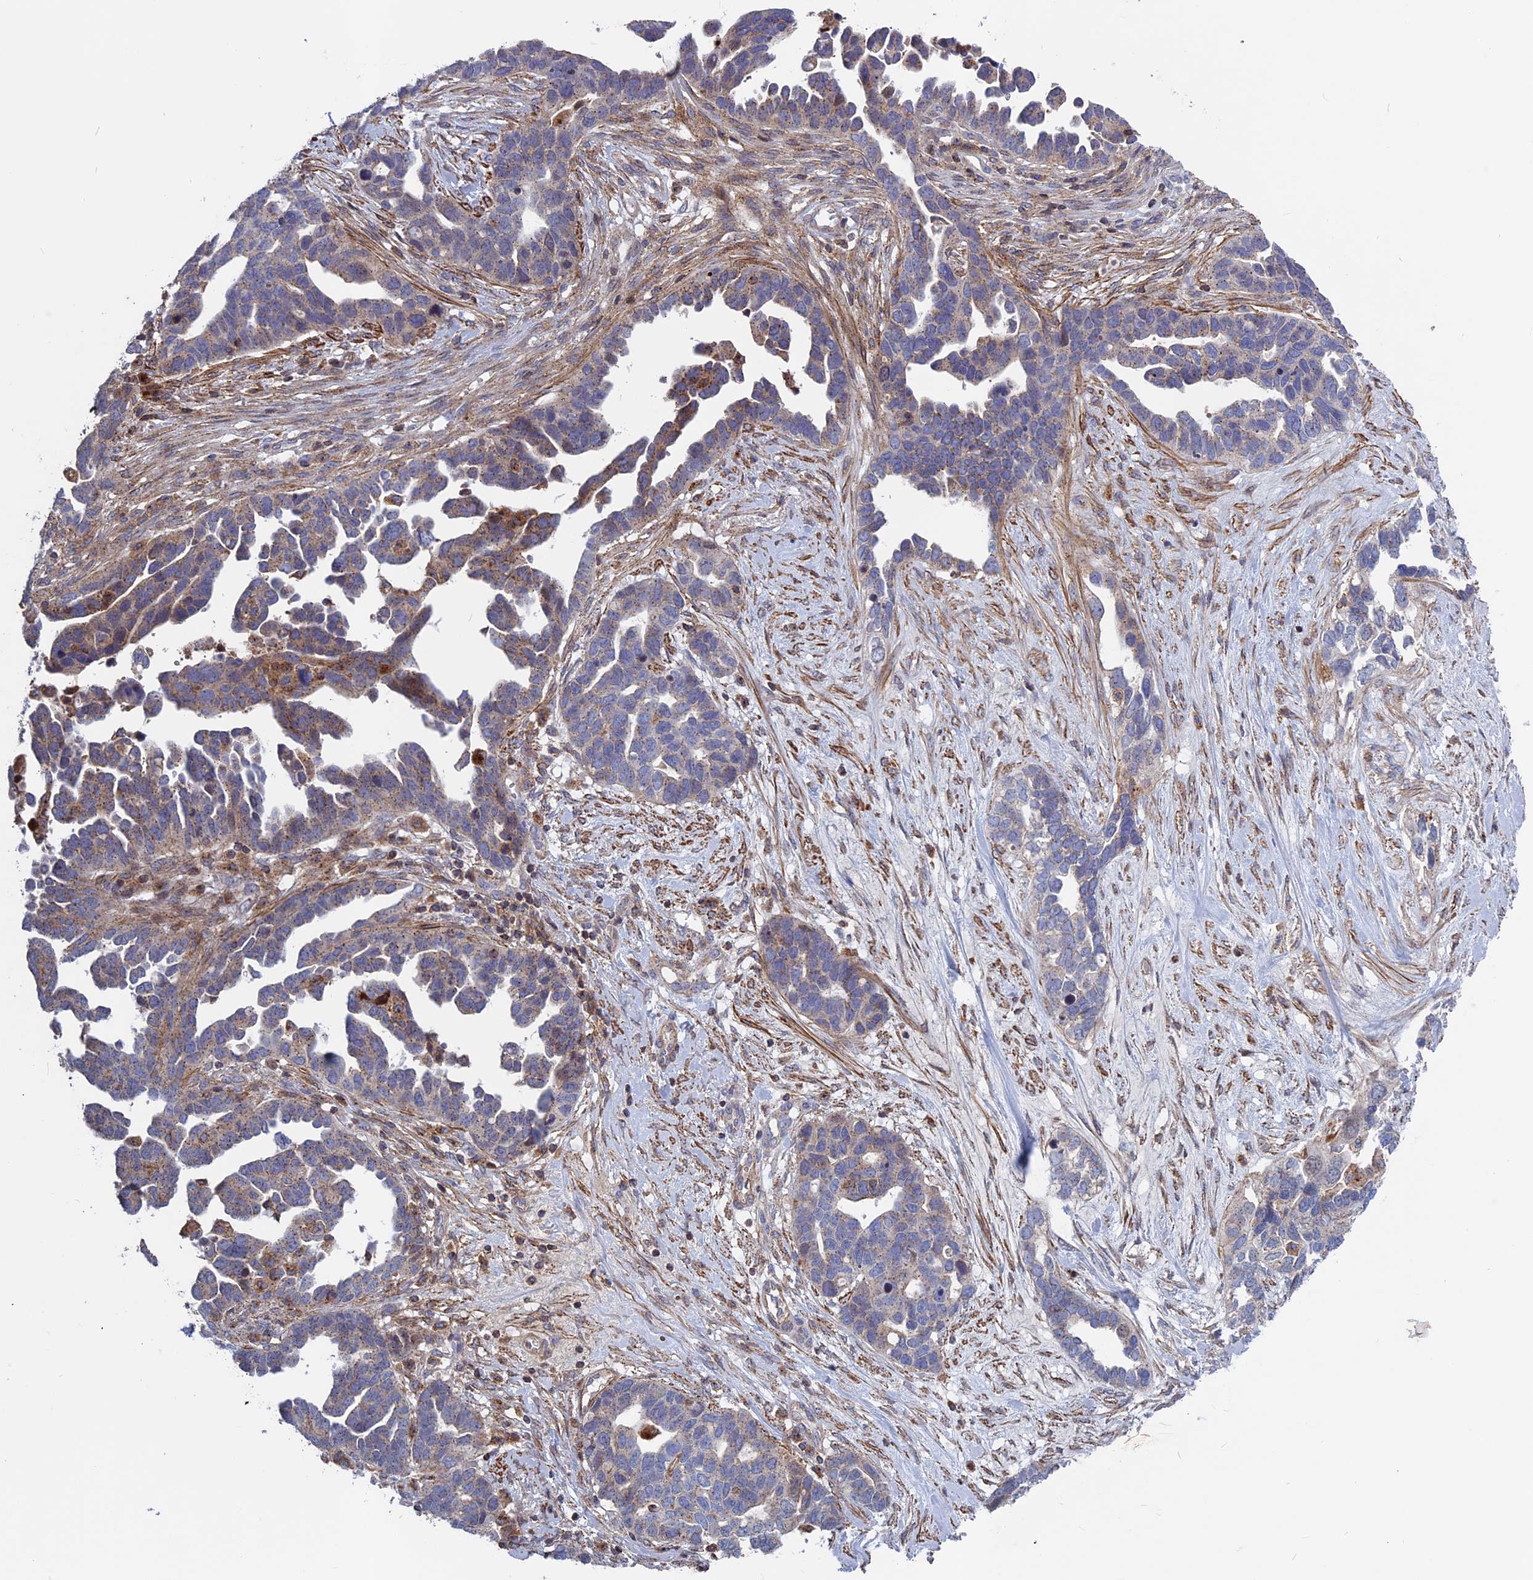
{"staining": {"intensity": "weak", "quantity": "<25%", "location": "cytoplasmic/membranous"}, "tissue": "ovarian cancer", "cell_type": "Tumor cells", "image_type": "cancer", "snomed": [{"axis": "morphology", "description": "Cystadenocarcinoma, serous, NOS"}, {"axis": "topography", "description": "Ovary"}], "caption": "Ovarian serous cystadenocarcinoma stained for a protein using IHC exhibits no staining tumor cells.", "gene": "LYPD5", "patient": {"sex": "female", "age": 54}}